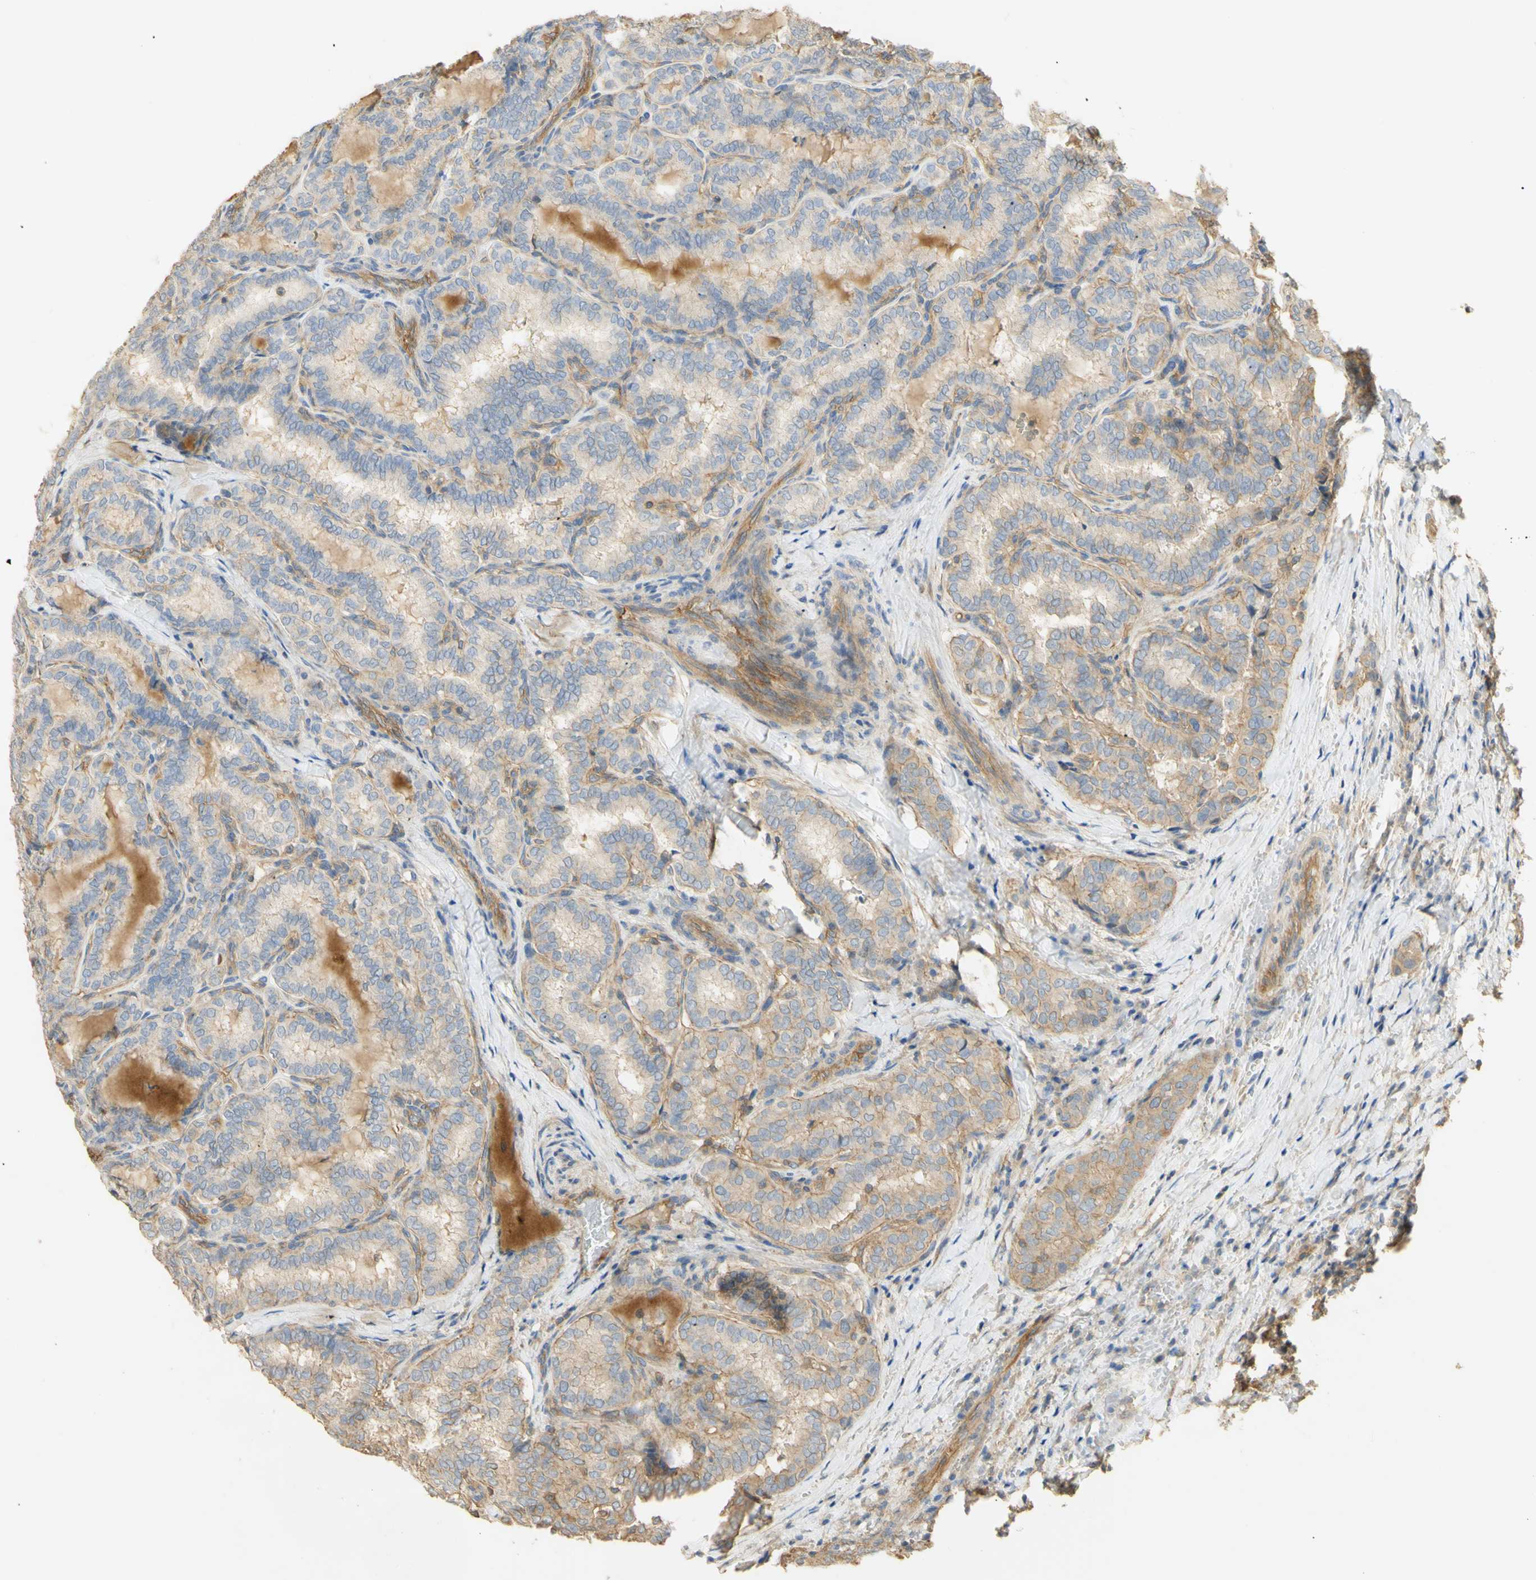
{"staining": {"intensity": "negative", "quantity": "none", "location": "none"}, "tissue": "thyroid cancer", "cell_type": "Tumor cells", "image_type": "cancer", "snomed": [{"axis": "morphology", "description": "Normal tissue, NOS"}, {"axis": "morphology", "description": "Papillary adenocarcinoma, NOS"}, {"axis": "topography", "description": "Thyroid gland"}], "caption": "Immunohistochemistry histopathology image of neoplastic tissue: thyroid papillary adenocarcinoma stained with DAB (3,3'-diaminobenzidine) displays no significant protein staining in tumor cells.", "gene": "KCNE4", "patient": {"sex": "female", "age": 30}}